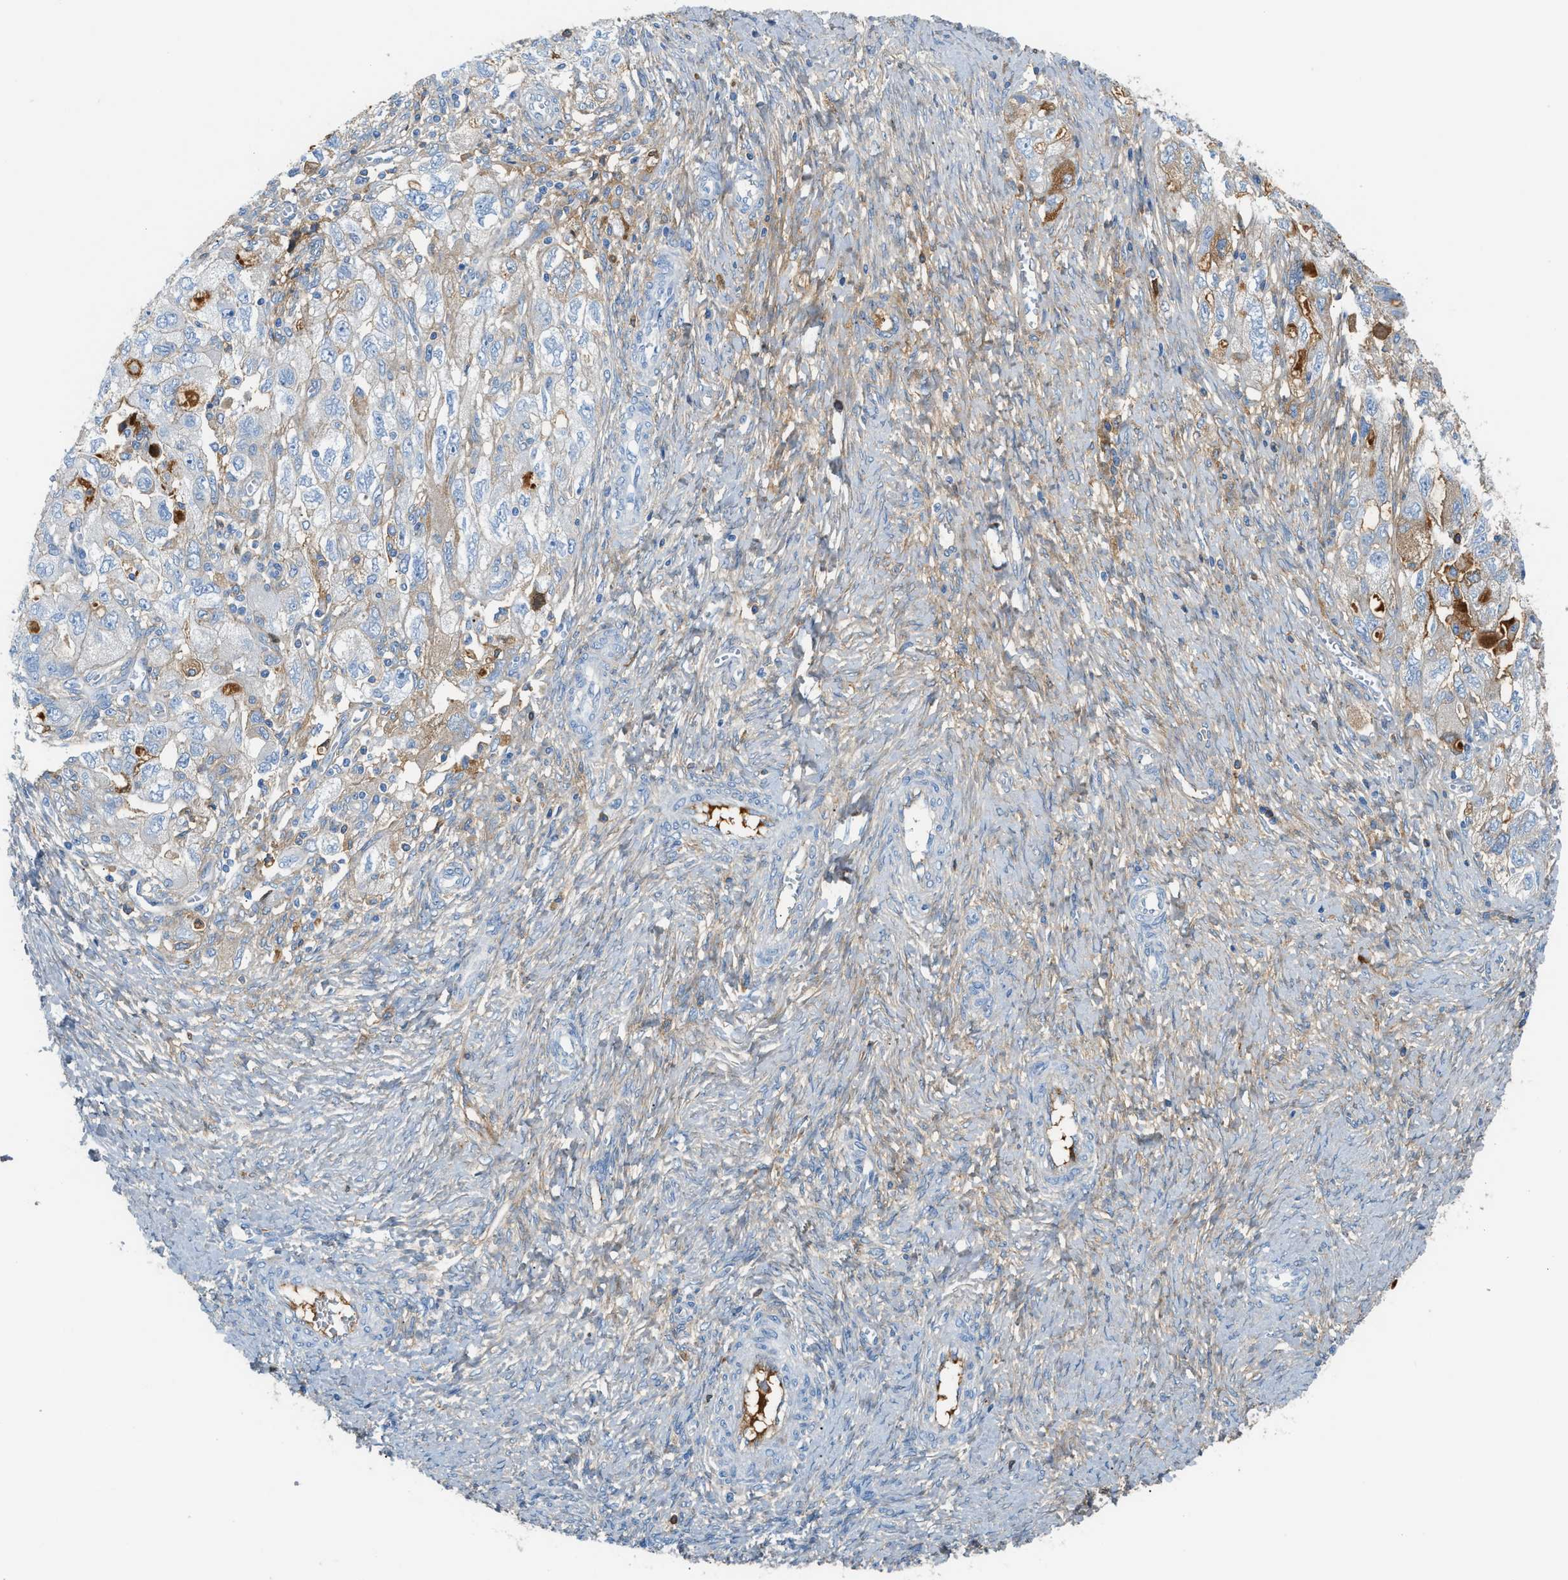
{"staining": {"intensity": "moderate", "quantity": "<25%", "location": "cytoplasmic/membranous"}, "tissue": "ovarian cancer", "cell_type": "Tumor cells", "image_type": "cancer", "snomed": [{"axis": "morphology", "description": "Carcinoma, NOS"}, {"axis": "morphology", "description": "Cystadenocarcinoma, serous, NOS"}, {"axis": "topography", "description": "Ovary"}], "caption": "Protein staining of ovarian carcinoma tissue displays moderate cytoplasmic/membranous positivity in approximately <25% of tumor cells. The protein is stained brown, and the nuclei are stained in blue (DAB IHC with brightfield microscopy, high magnification).", "gene": "CFI", "patient": {"sex": "female", "age": 69}}